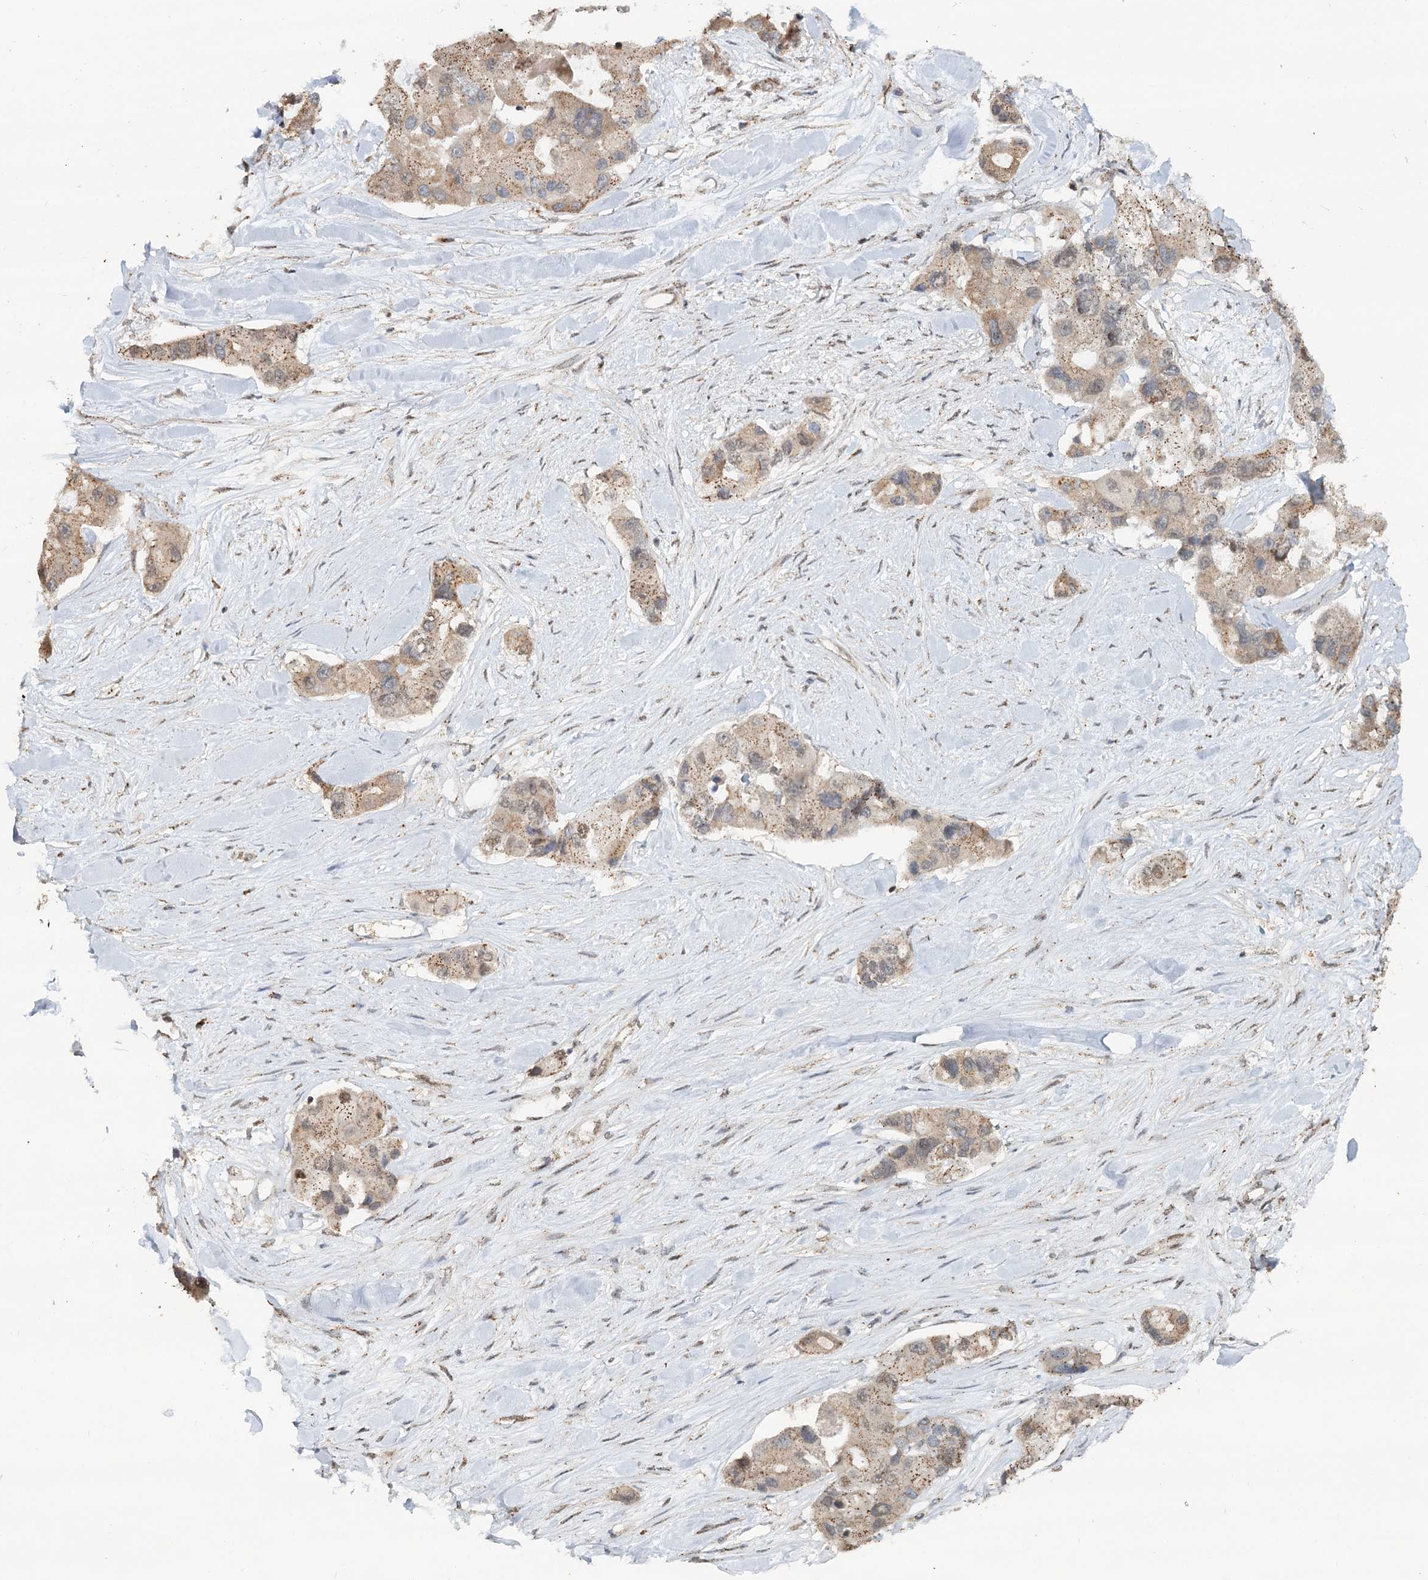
{"staining": {"intensity": "weak", "quantity": "<25%", "location": "cytoplasmic/membranous"}, "tissue": "lung cancer", "cell_type": "Tumor cells", "image_type": "cancer", "snomed": [{"axis": "morphology", "description": "Adenocarcinoma, NOS"}, {"axis": "topography", "description": "Lung"}], "caption": "Tumor cells are negative for brown protein staining in lung adenocarcinoma. (IHC, brightfield microscopy, high magnification).", "gene": "GPALPP1", "patient": {"sex": "female", "age": 54}}